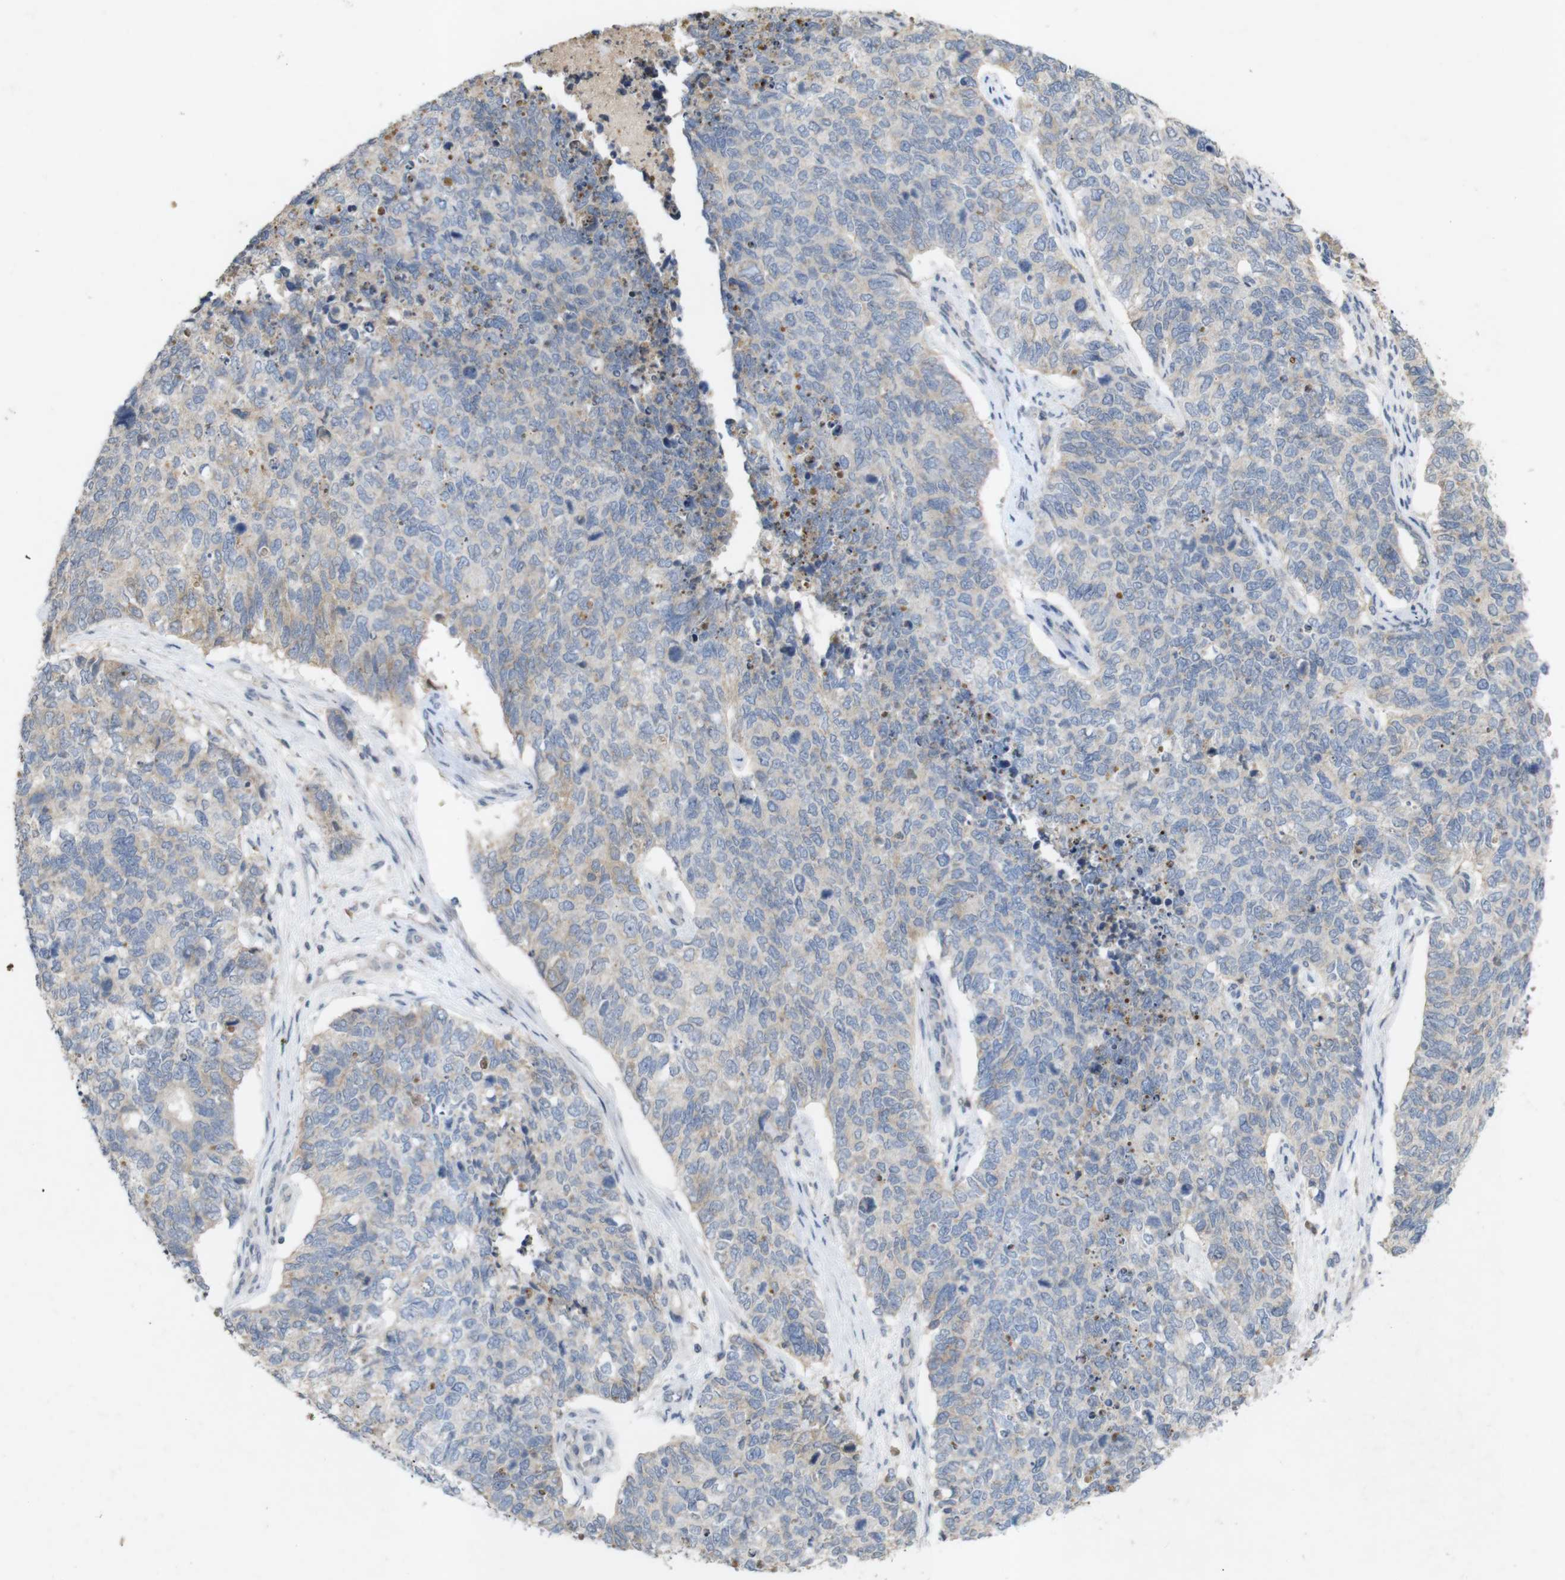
{"staining": {"intensity": "weak", "quantity": "<25%", "location": "cytoplasmic/membranous"}, "tissue": "cervical cancer", "cell_type": "Tumor cells", "image_type": "cancer", "snomed": [{"axis": "morphology", "description": "Squamous cell carcinoma, NOS"}, {"axis": "topography", "description": "Cervix"}], "caption": "An immunohistochemistry (IHC) micrograph of cervical cancer (squamous cell carcinoma) is shown. There is no staining in tumor cells of cervical cancer (squamous cell carcinoma). (Stains: DAB immunohistochemistry with hematoxylin counter stain, Microscopy: brightfield microscopy at high magnification).", "gene": "TSPAN14", "patient": {"sex": "female", "age": 63}}